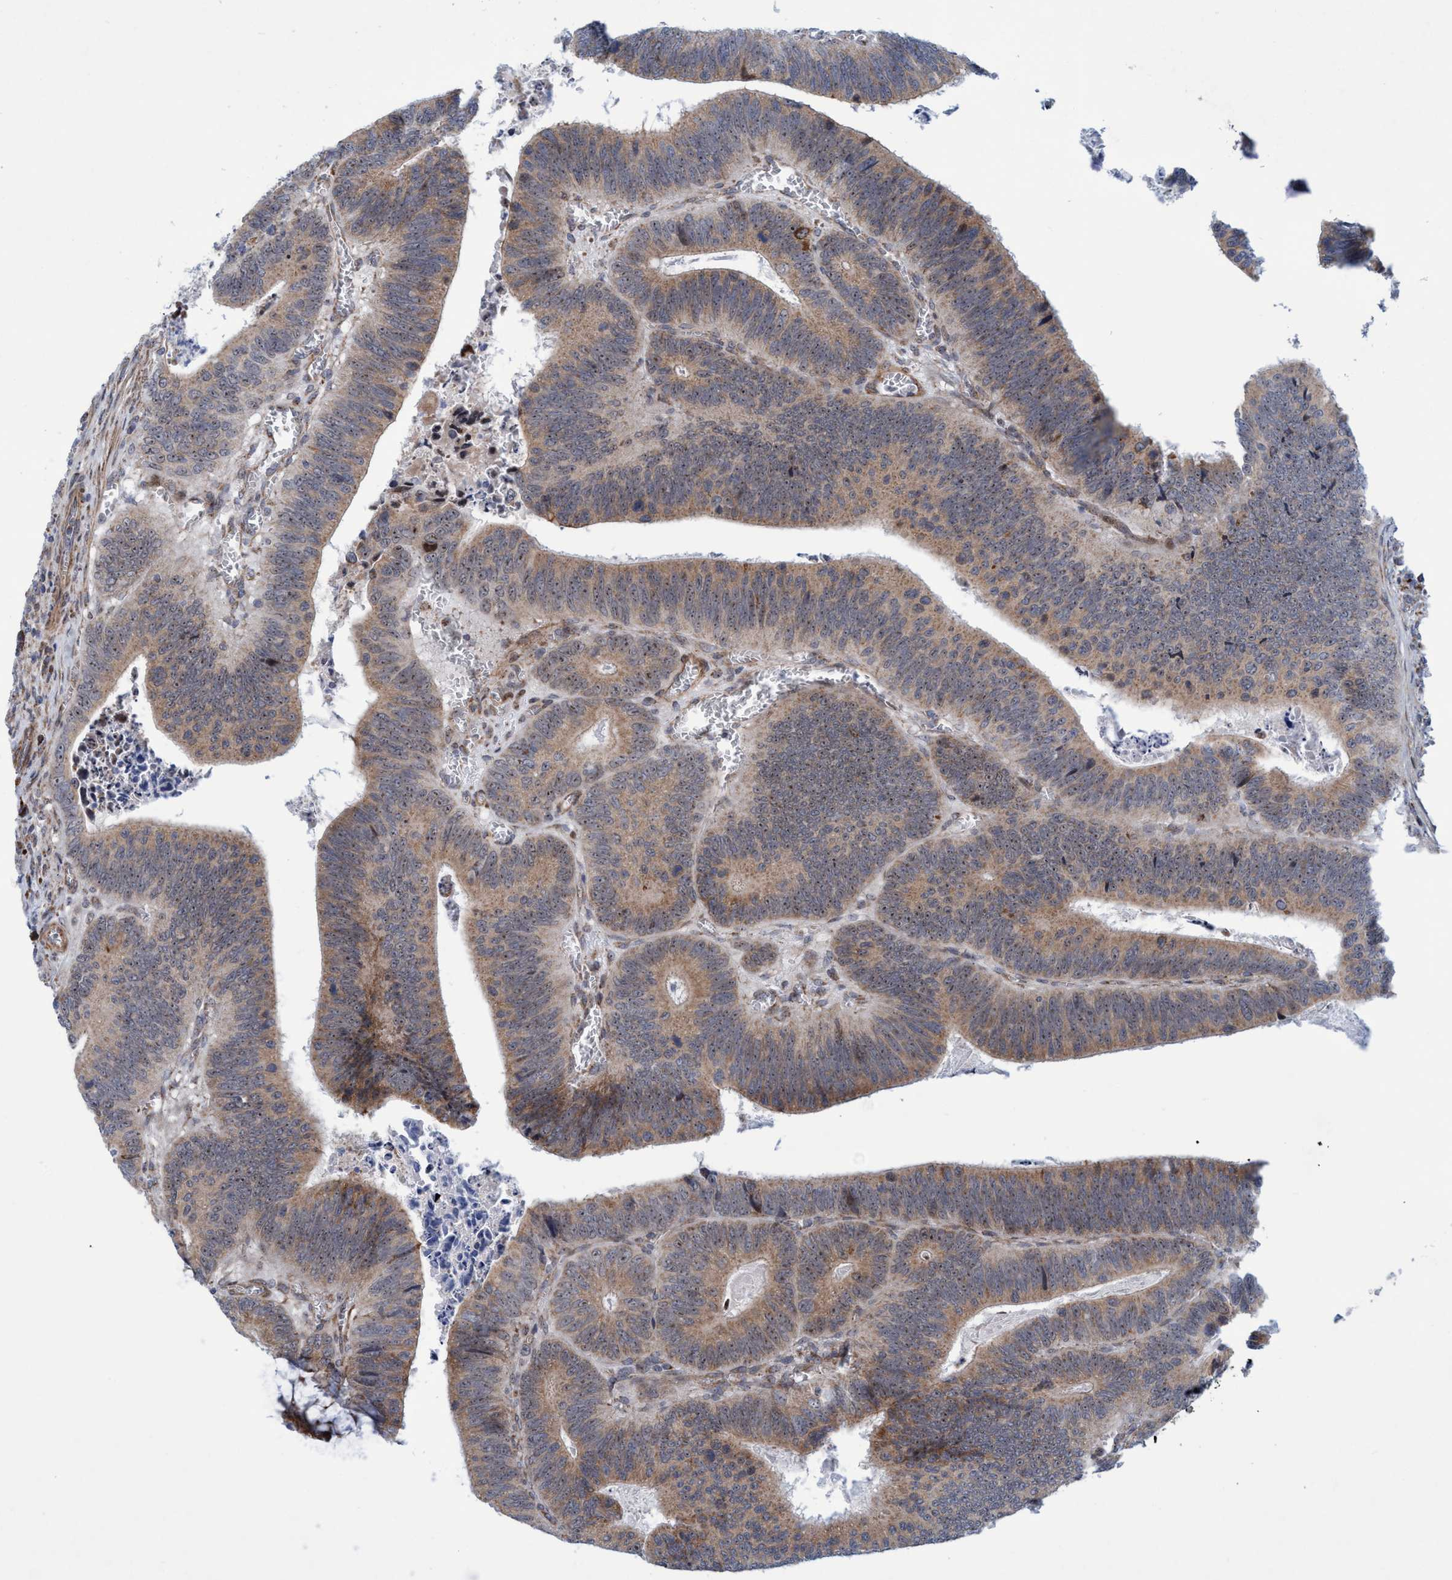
{"staining": {"intensity": "moderate", "quantity": ">75%", "location": "cytoplasmic/membranous"}, "tissue": "colorectal cancer", "cell_type": "Tumor cells", "image_type": "cancer", "snomed": [{"axis": "morphology", "description": "Inflammation, NOS"}, {"axis": "morphology", "description": "Adenocarcinoma, NOS"}, {"axis": "topography", "description": "Colon"}], "caption": "The image exhibits a brown stain indicating the presence of a protein in the cytoplasmic/membranous of tumor cells in colorectal adenocarcinoma.", "gene": "POLR1F", "patient": {"sex": "male", "age": 72}}